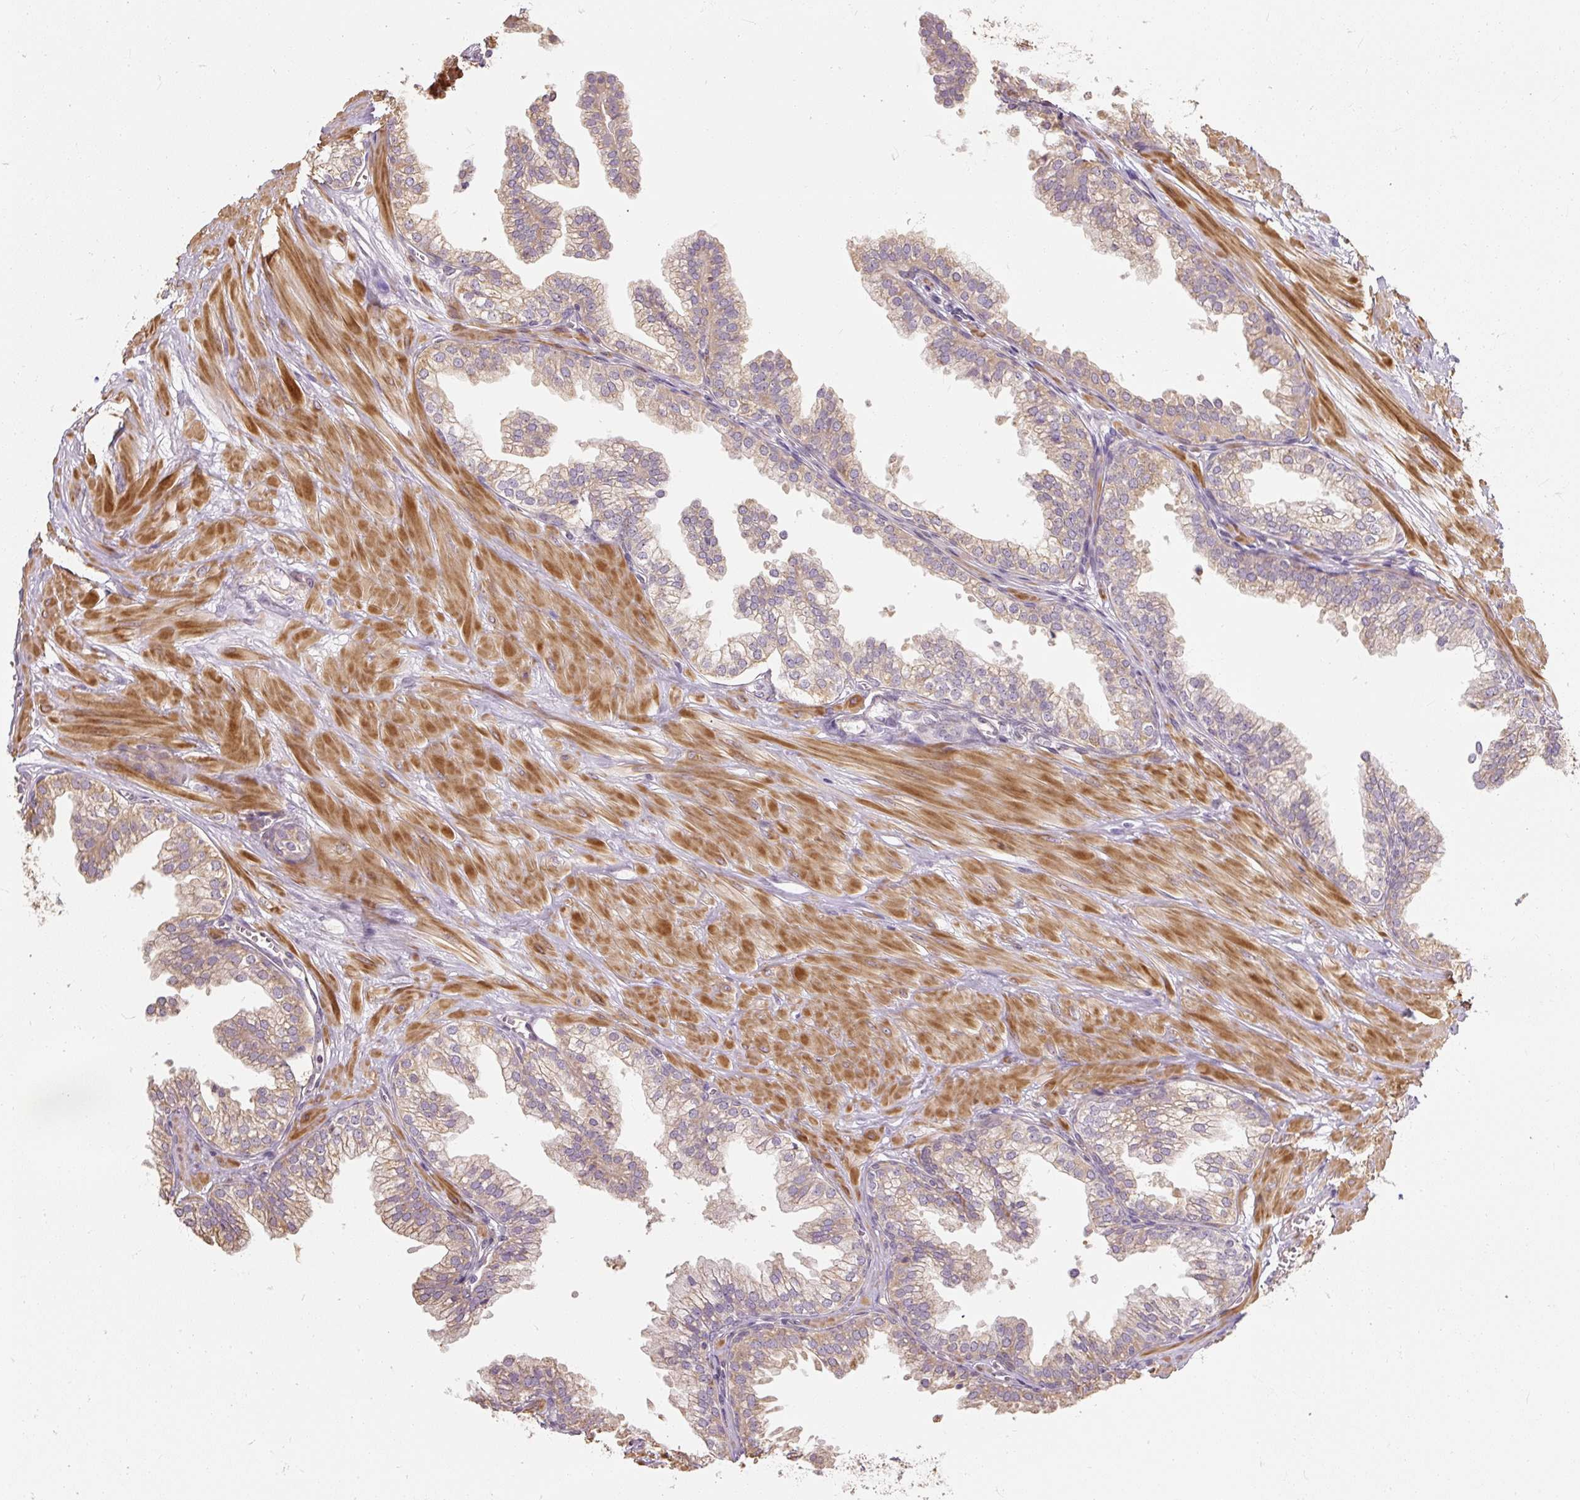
{"staining": {"intensity": "weak", "quantity": "<25%", "location": "cytoplasmic/membranous"}, "tissue": "prostate", "cell_type": "Glandular cells", "image_type": "normal", "snomed": [{"axis": "morphology", "description": "Normal tissue, NOS"}, {"axis": "topography", "description": "Prostate"}, {"axis": "topography", "description": "Peripheral nerve tissue"}], "caption": "Protein analysis of benign prostate displays no significant positivity in glandular cells.", "gene": "RB1CC1", "patient": {"sex": "male", "age": 55}}